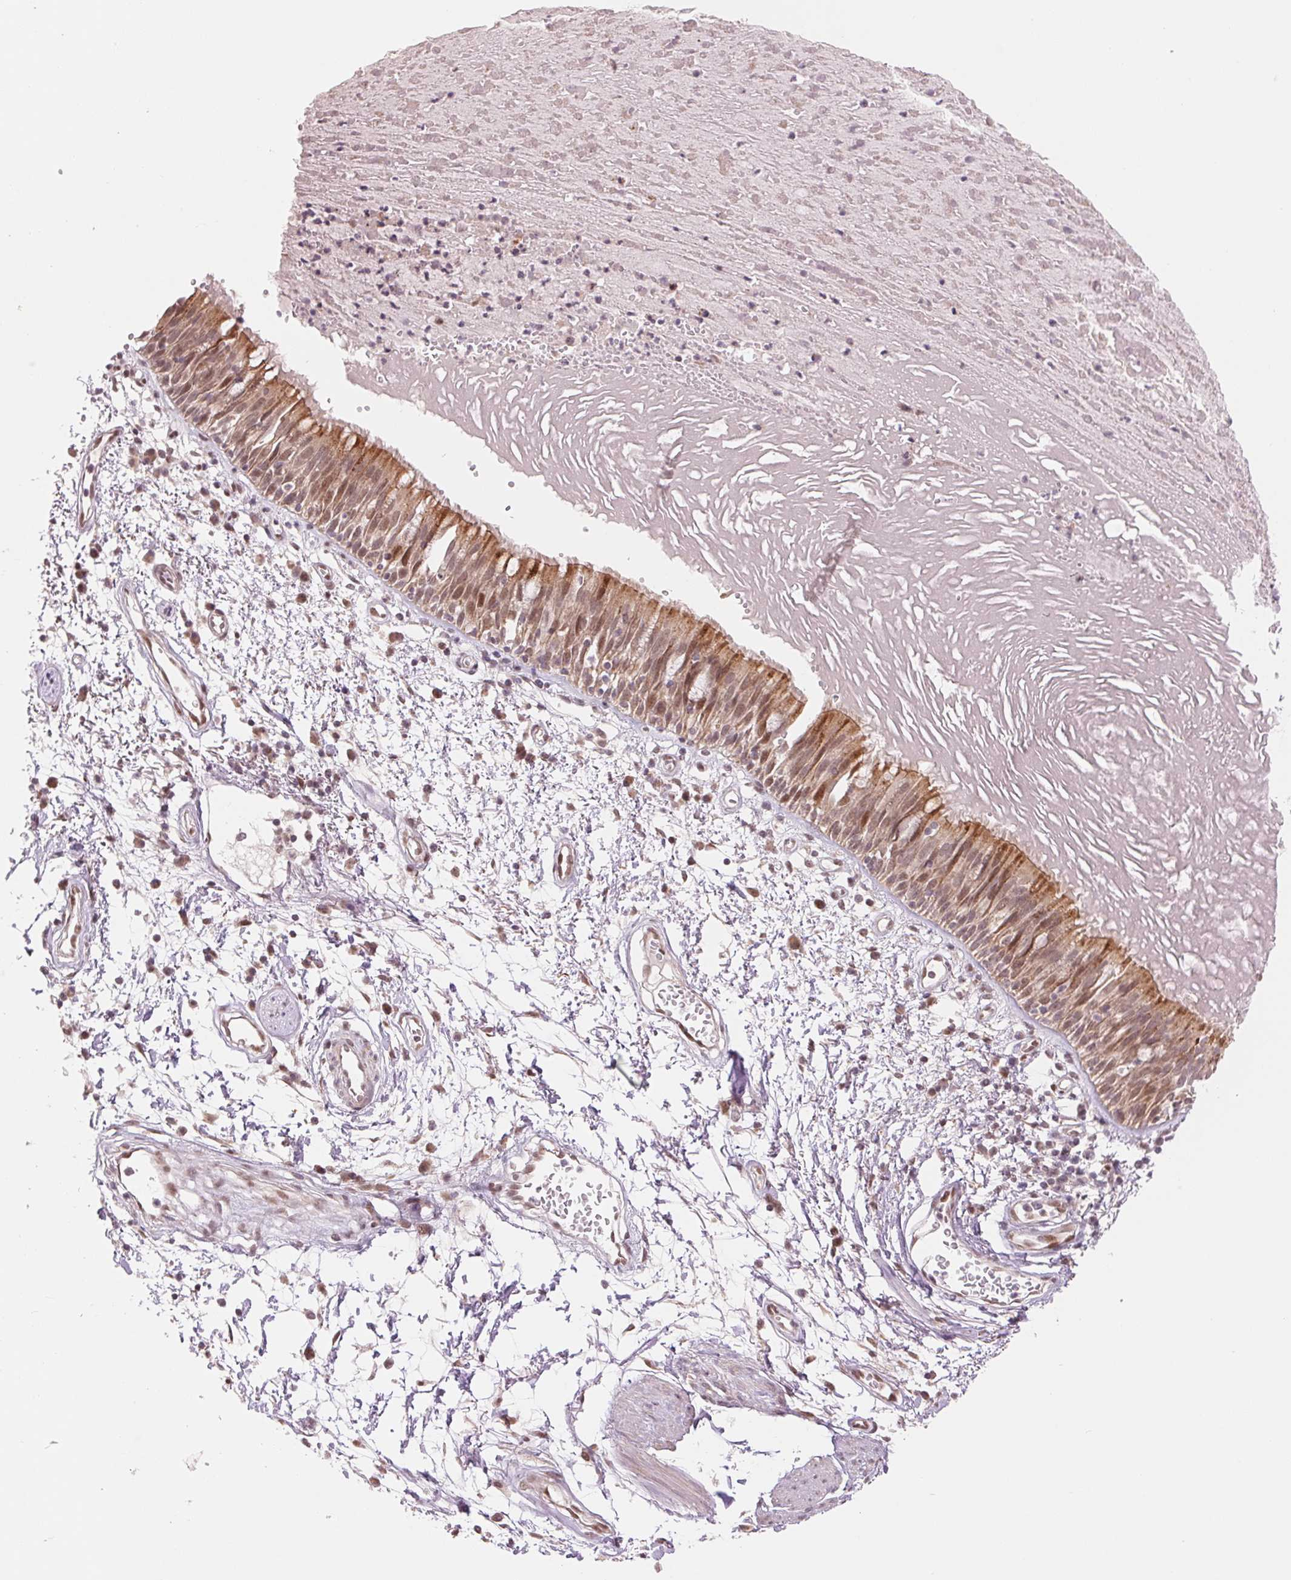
{"staining": {"intensity": "moderate", "quantity": ">75%", "location": "cytoplasmic/membranous,nuclear"}, "tissue": "bronchus", "cell_type": "Respiratory epithelial cells", "image_type": "normal", "snomed": [{"axis": "morphology", "description": "Normal tissue, NOS"}, {"axis": "morphology", "description": "Squamous cell carcinoma, NOS"}, {"axis": "topography", "description": "Cartilage tissue"}, {"axis": "topography", "description": "Bronchus"}, {"axis": "topography", "description": "Lung"}], "caption": "Immunohistochemistry (IHC) image of unremarkable bronchus stained for a protein (brown), which shows medium levels of moderate cytoplasmic/membranous,nuclear expression in about >75% of respiratory epithelial cells.", "gene": "ARHGAP32", "patient": {"sex": "male", "age": 66}}